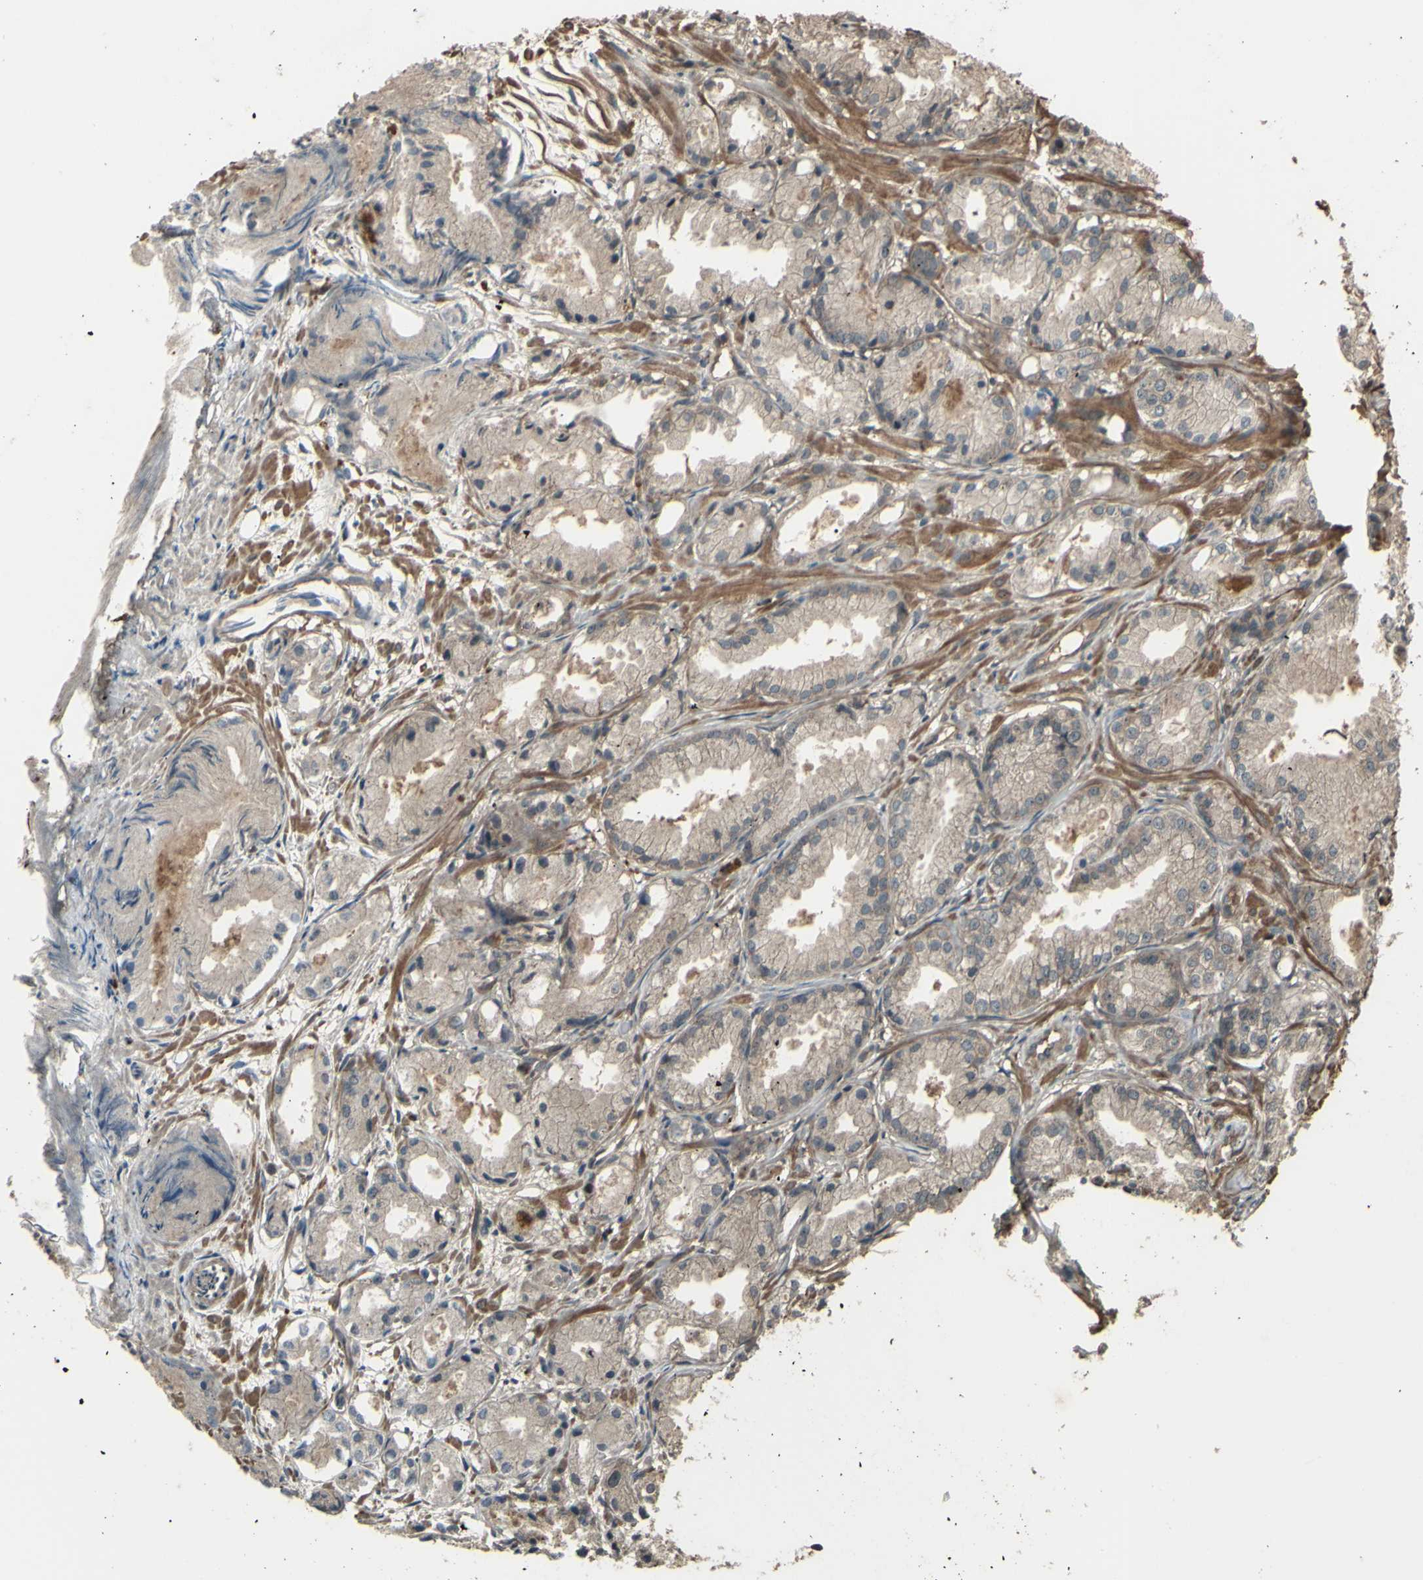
{"staining": {"intensity": "weak", "quantity": ">75%", "location": "cytoplasmic/membranous,nuclear"}, "tissue": "prostate cancer", "cell_type": "Tumor cells", "image_type": "cancer", "snomed": [{"axis": "morphology", "description": "Adenocarcinoma, Low grade"}, {"axis": "topography", "description": "Prostate"}], "caption": "A photomicrograph of adenocarcinoma (low-grade) (prostate) stained for a protein exhibits weak cytoplasmic/membranous and nuclear brown staining in tumor cells.", "gene": "GNAS", "patient": {"sex": "male", "age": 72}}